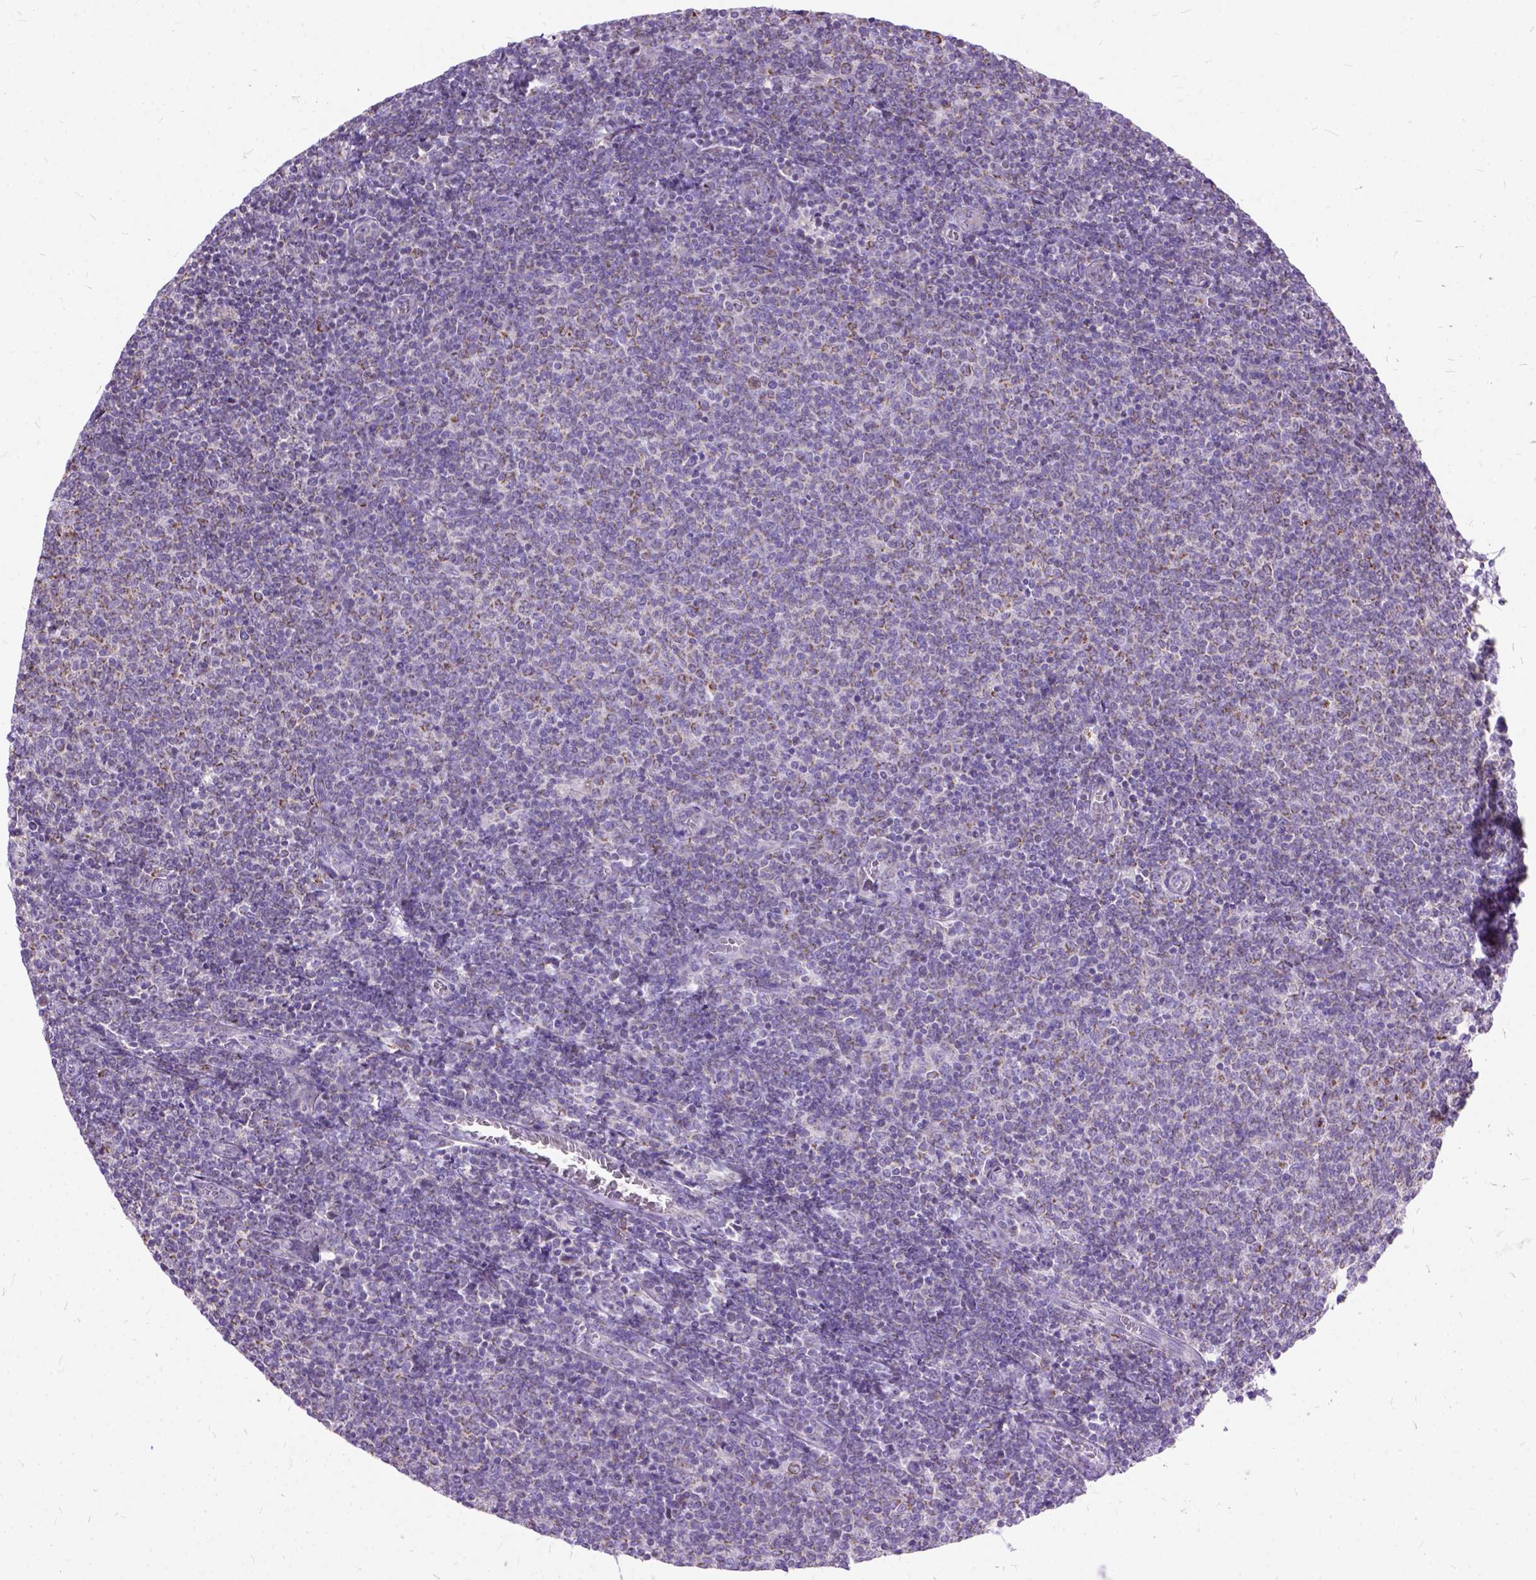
{"staining": {"intensity": "negative", "quantity": "none", "location": "none"}, "tissue": "lymphoma", "cell_type": "Tumor cells", "image_type": "cancer", "snomed": [{"axis": "morphology", "description": "Malignant lymphoma, non-Hodgkin's type, Low grade"}, {"axis": "topography", "description": "Lymph node"}], "caption": "Micrograph shows no protein positivity in tumor cells of lymphoma tissue.", "gene": "CTAG2", "patient": {"sex": "male", "age": 52}}